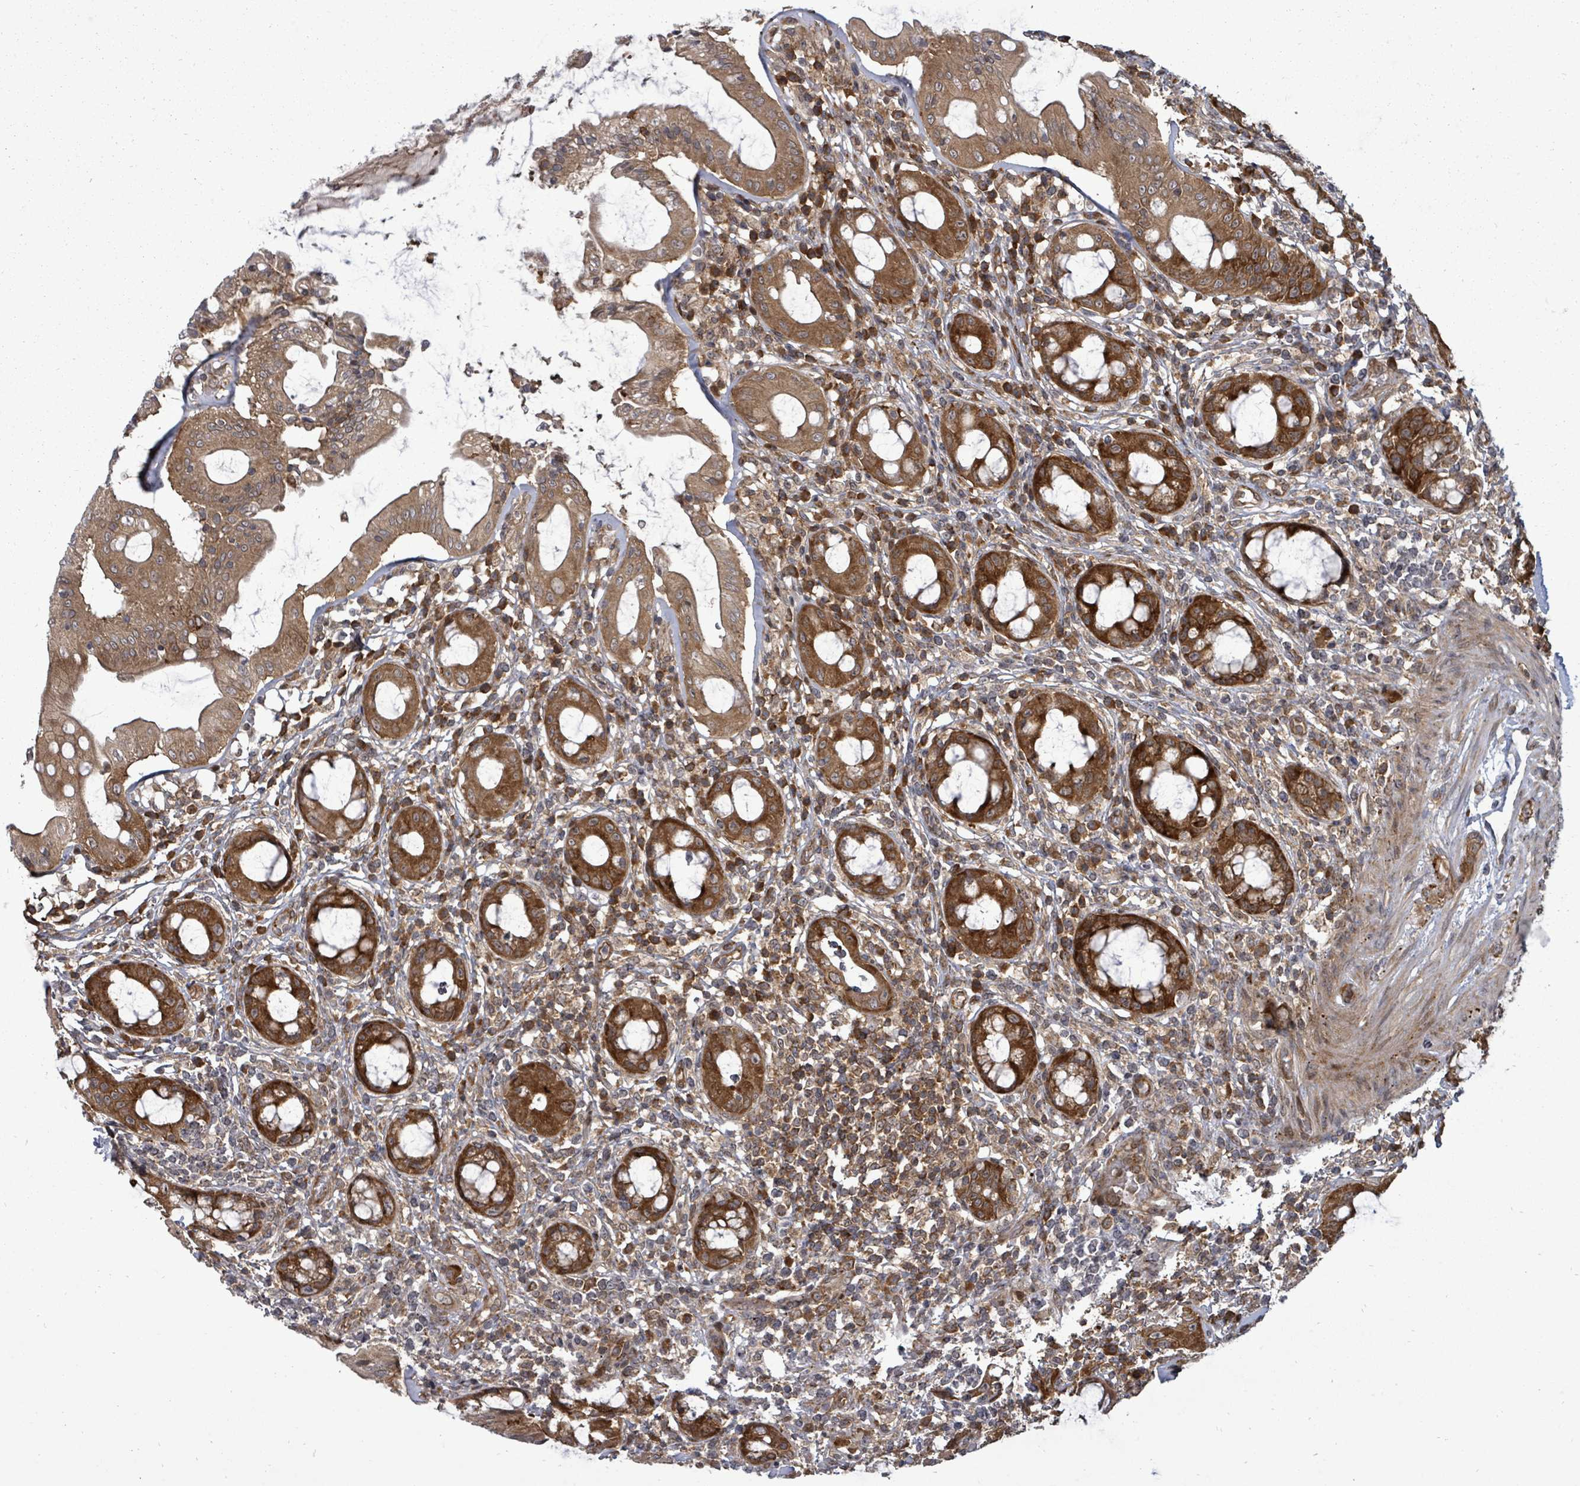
{"staining": {"intensity": "strong", "quantity": ">75%", "location": "cytoplasmic/membranous"}, "tissue": "rectum", "cell_type": "Glandular cells", "image_type": "normal", "snomed": [{"axis": "morphology", "description": "Normal tissue, NOS"}, {"axis": "topography", "description": "Rectum"}], "caption": "Strong cytoplasmic/membranous expression for a protein is present in about >75% of glandular cells of unremarkable rectum using immunohistochemistry (IHC).", "gene": "EIF3CL", "patient": {"sex": "female", "age": 57}}